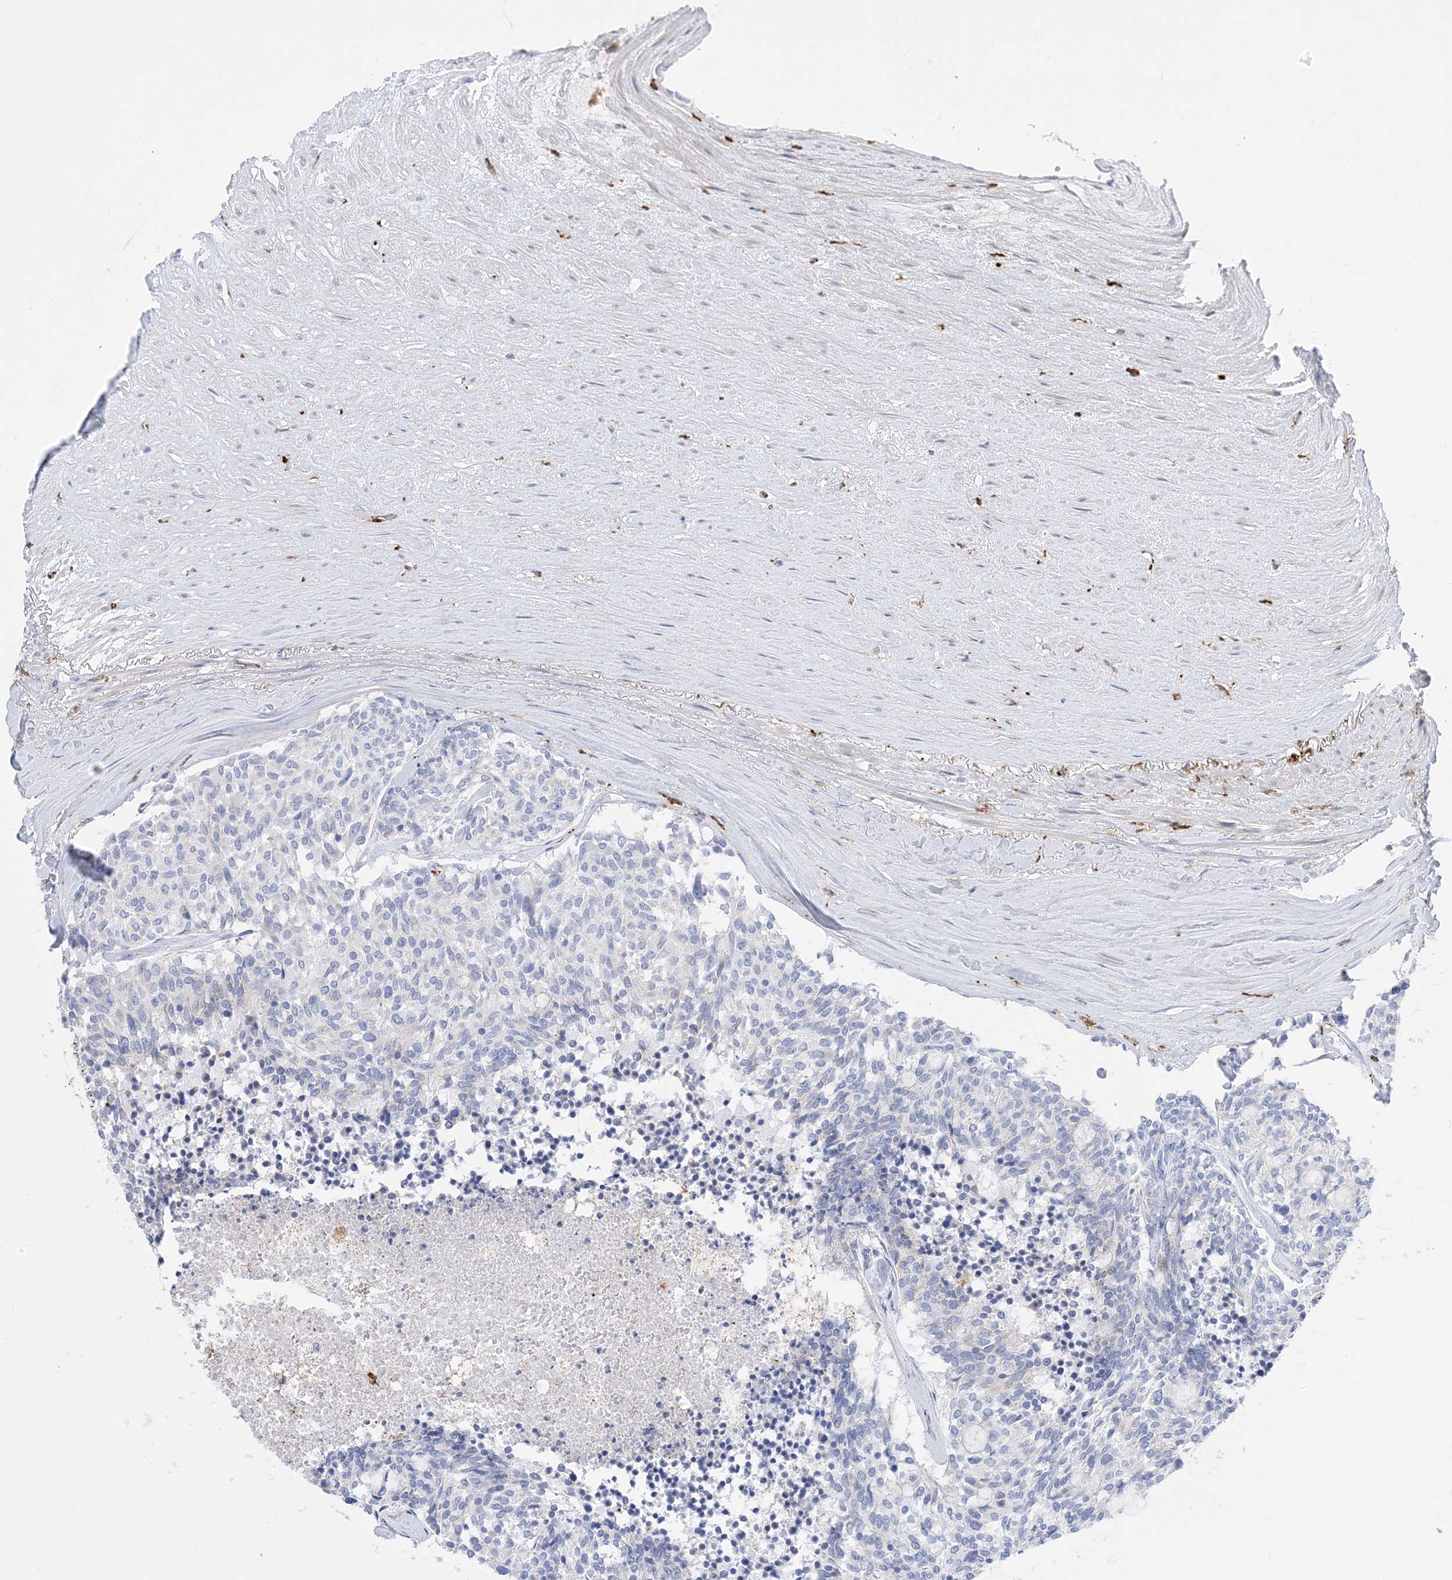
{"staining": {"intensity": "negative", "quantity": "none", "location": "none"}, "tissue": "carcinoid", "cell_type": "Tumor cells", "image_type": "cancer", "snomed": [{"axis": "morphology", "description": "Carcinoid, malignant, NOS"}, {"axis": "topography", "description": "Pancreas"}], "caption": "Tumor cells are negative for brown protein staining in carcinoid.", "gene": "DPH3", "patient": {"sex": "female", "age": 54}}